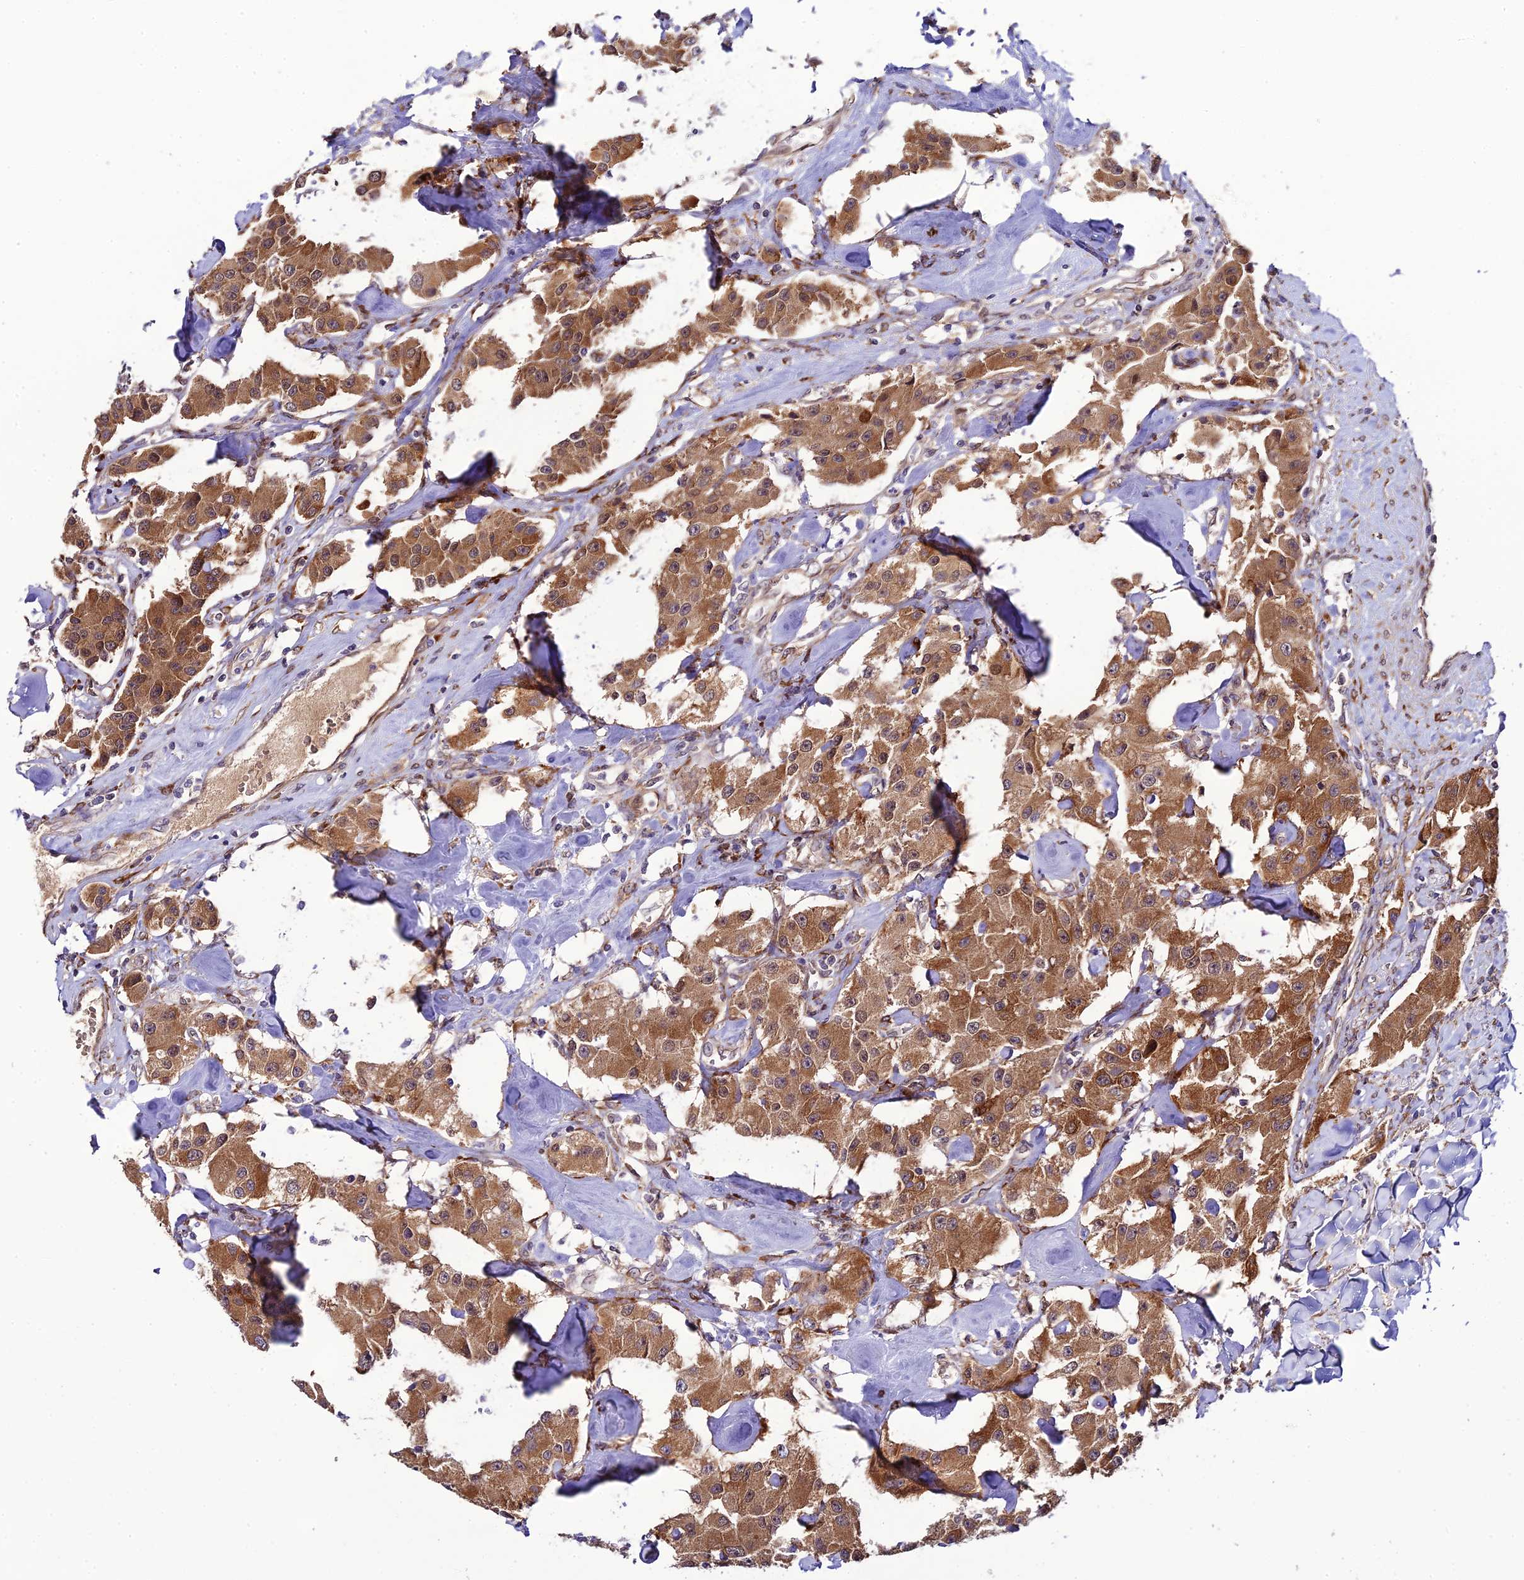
{"staining": {"intensity": "moderate", "quantity": ">75%", "location": "cytoplasmic/membranous"}, "tissue": "carcinoid", "cell_type": "Tumor cells", "image_type": "cancer", "snomed": [{"axis": "morphology", "description": "Carcinoid, malignant, NOS"}, {"axis": "topography", "description": "Pancreas"}], "caption": "An image of human carcinoid stained for a protein shows moderate cytoplasmic/membranous brown staining in tumor cells. (DAB (3,3'-diaminobenzidine) IHC, brown staining for protein, blue staining for nuclei).", "gene": "P3H3", "patient": {"sex": "male", "age": 41}}